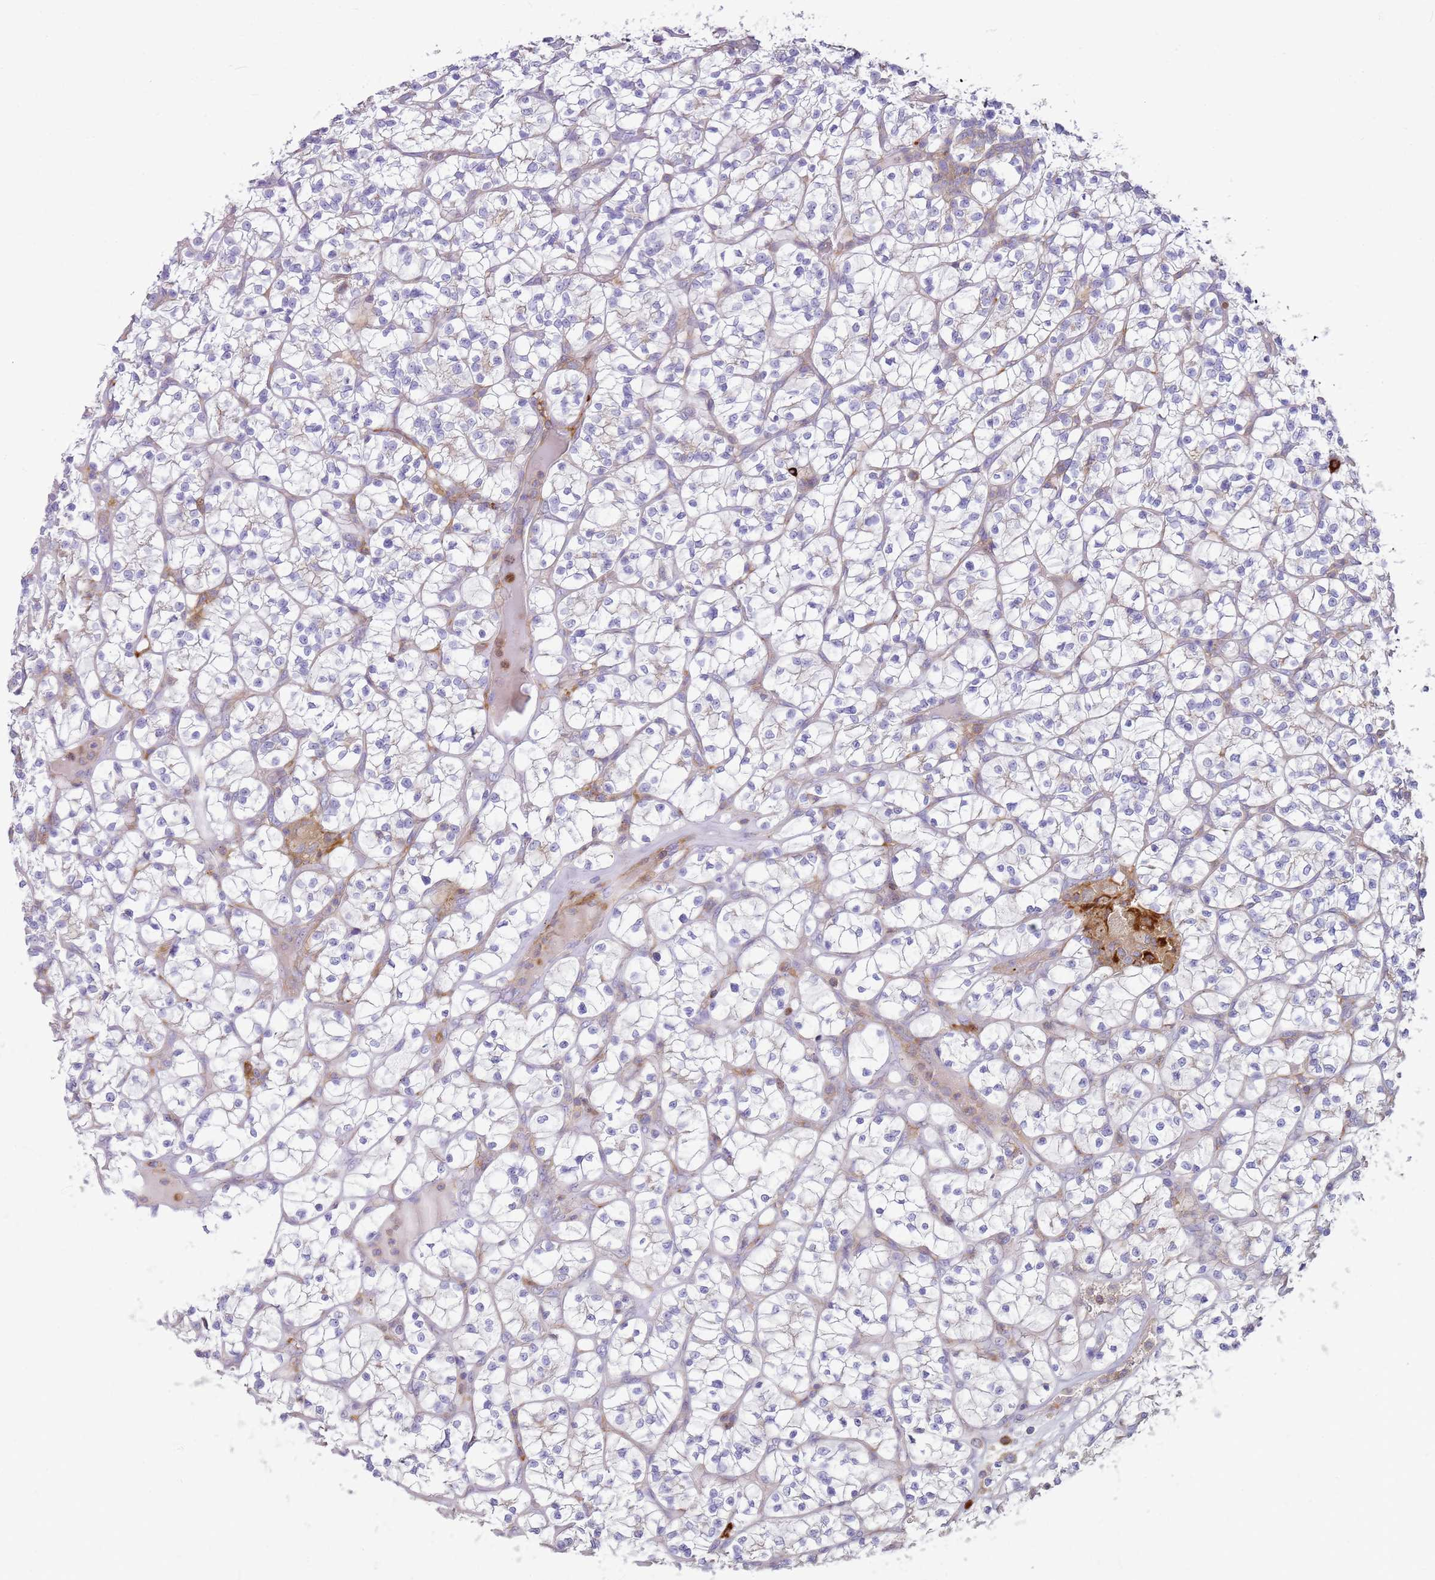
{"staining": {"intensity": "negative", "quantity": "none", "location": "none"}, "tissue": "renal cancer", "cell_type": "Tumor cells", "image_type": "cancer", "snomed": [{"axis": "morphology", "description": "Adenocarcinoma, NOS"}, {"axis": "topography", "description": "Kidney"}], "caption": "A histopathology image of renal cancer (adenocarcinoma) stained for a protein exhibits no brown staining in tumor cells.", "gene": "FPR1", "patient": {"sex": "female", "age": 64}}